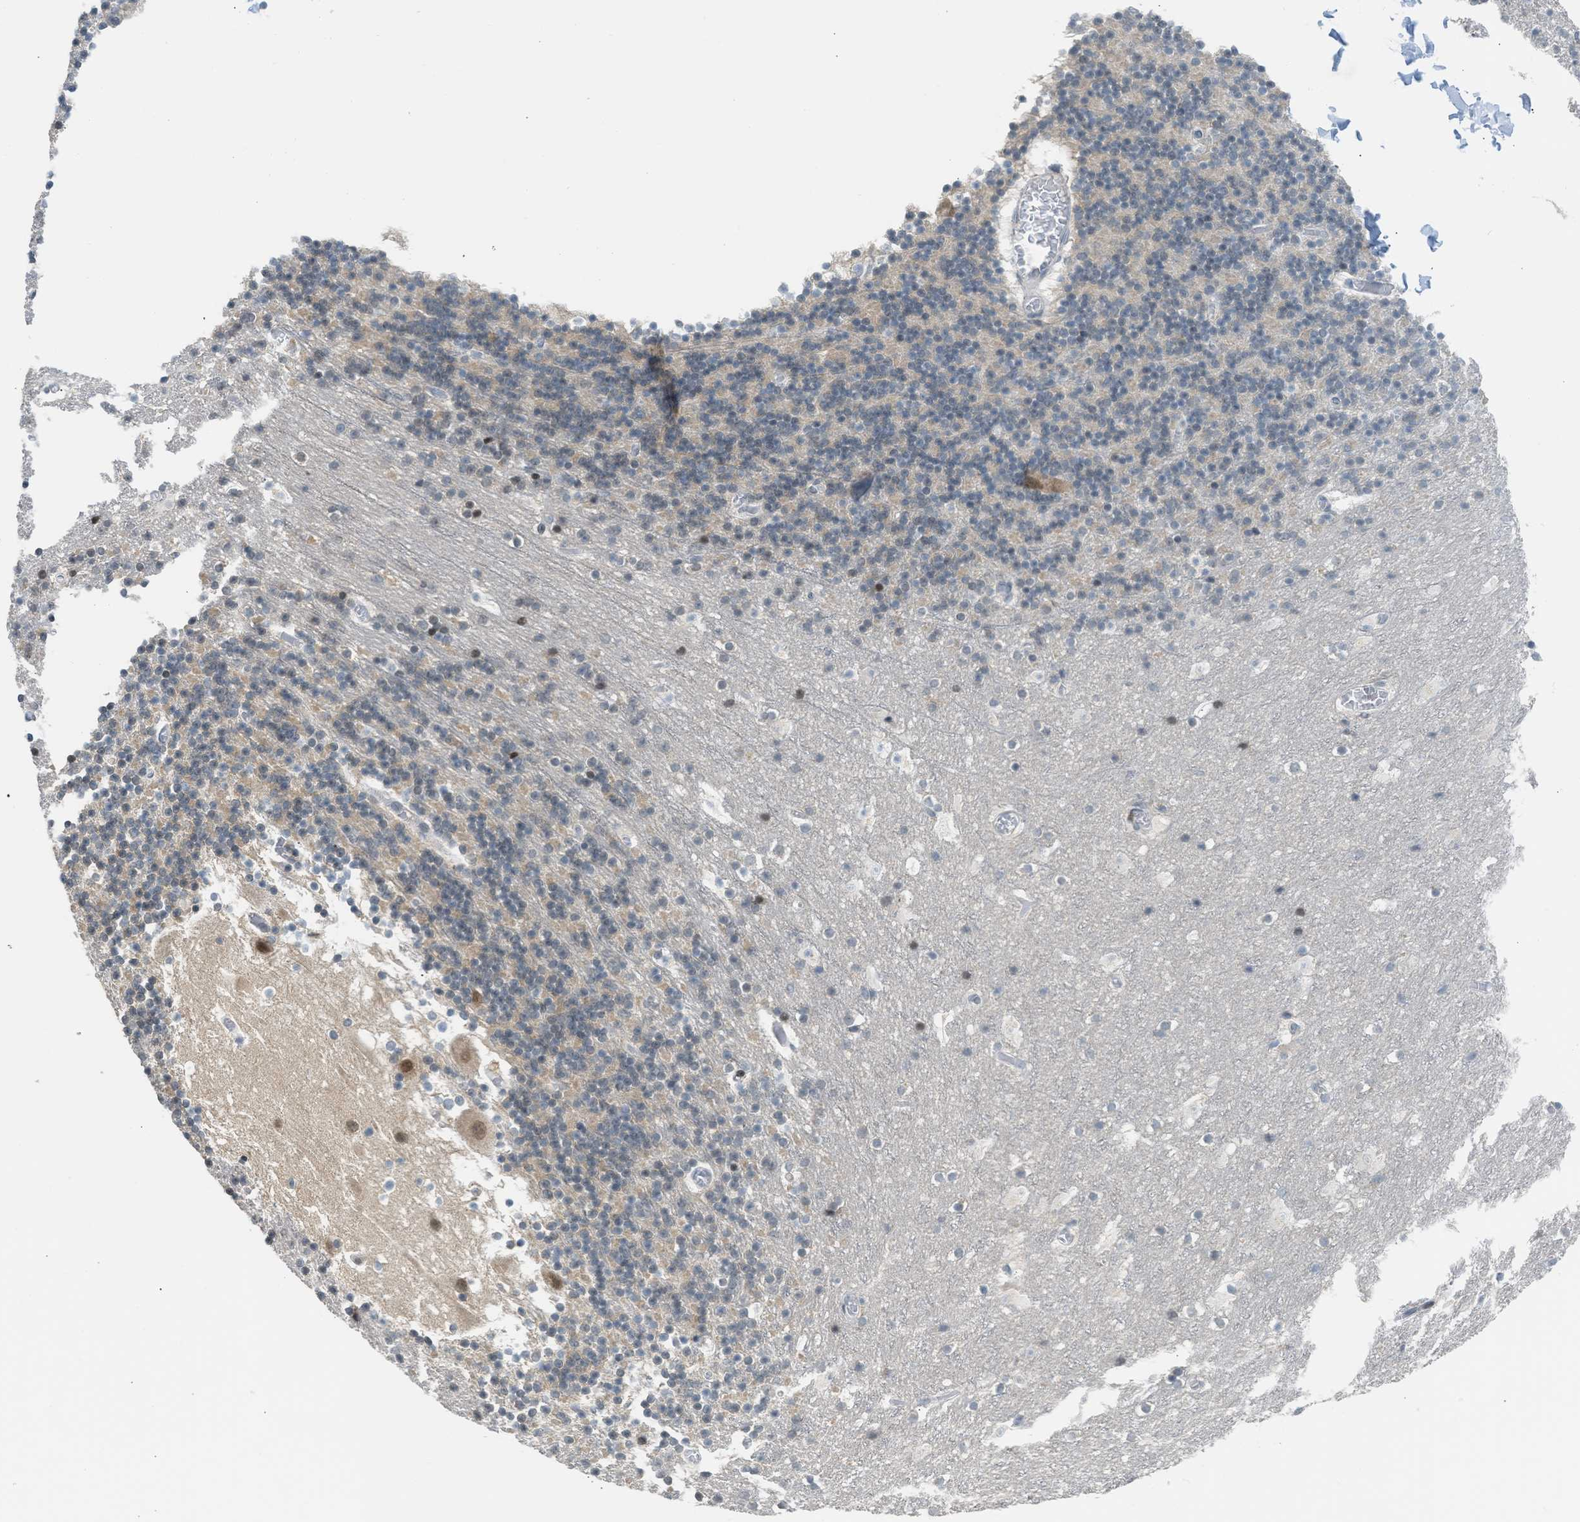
{"staining": {"intensity": "weak", "quantity": "<25%", "location": "cytoplasmic/membranous"}, "tissue": "cerebellum", "cell_type": "Cells in granular layer", "image_type": "normal", "snomed": [{"axis": "morphology", "description": "Normal tissue, NOS"}, {"axis": "topography", "description": "Cerebellum"}], "caption": "Immunohistochemistry photomicrograph of normal cerebellum stained for a protein (brown), which exhibits no expression in cells in granular layer. (Brightfield microscopy of DAB (3,3'-diaminobenzidine) immunohistochemistry (IHC) at high magnification).", "gene": "TTBK2", "patient": {"sex": "male", "age": 45}}